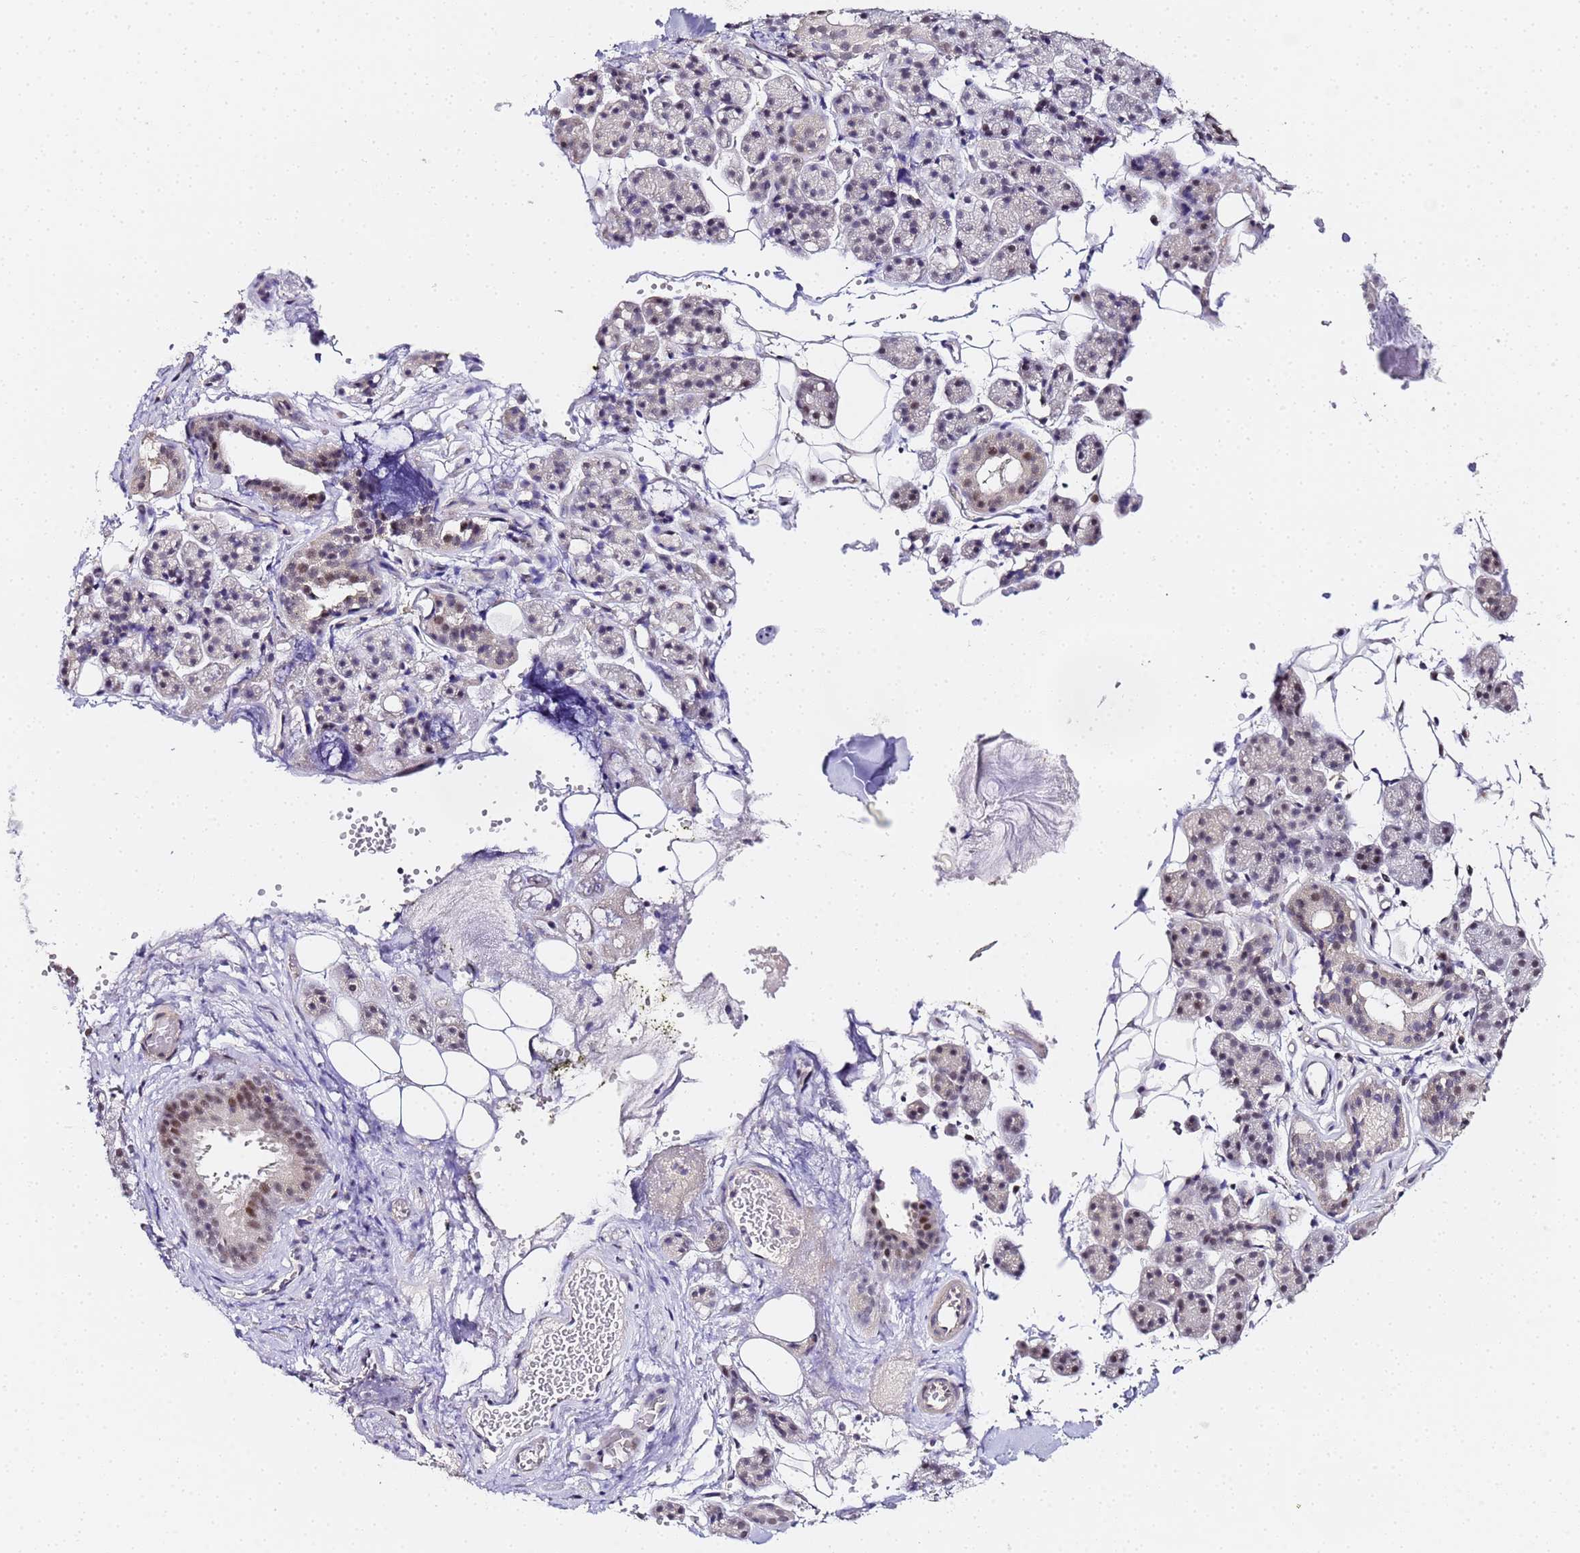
{"staining": {"intensity": "weak", "quantity": "<25%", "location": "nuclear"}, "tissue": "salivary gland", "cell_type": "Glandular cells", "image_type": "normal", "snomed": [{"axis": "morphology", "description": "Normal tissue, NOS"}, {"axis": "topography", "description": "Salivary gland"}], "caption": "DAB (3,3'-diaminobenzidine) immunohistochemical staining of normal human salivary gland shows no significant expression in glandular cells. Brightfield microscopy of immunohistochemistry stained with DAB (brown) and hematoxylin (blue), captured at high magnification.", "gene": "LSM3", "patient": {"sex": "female", "age": 33}}